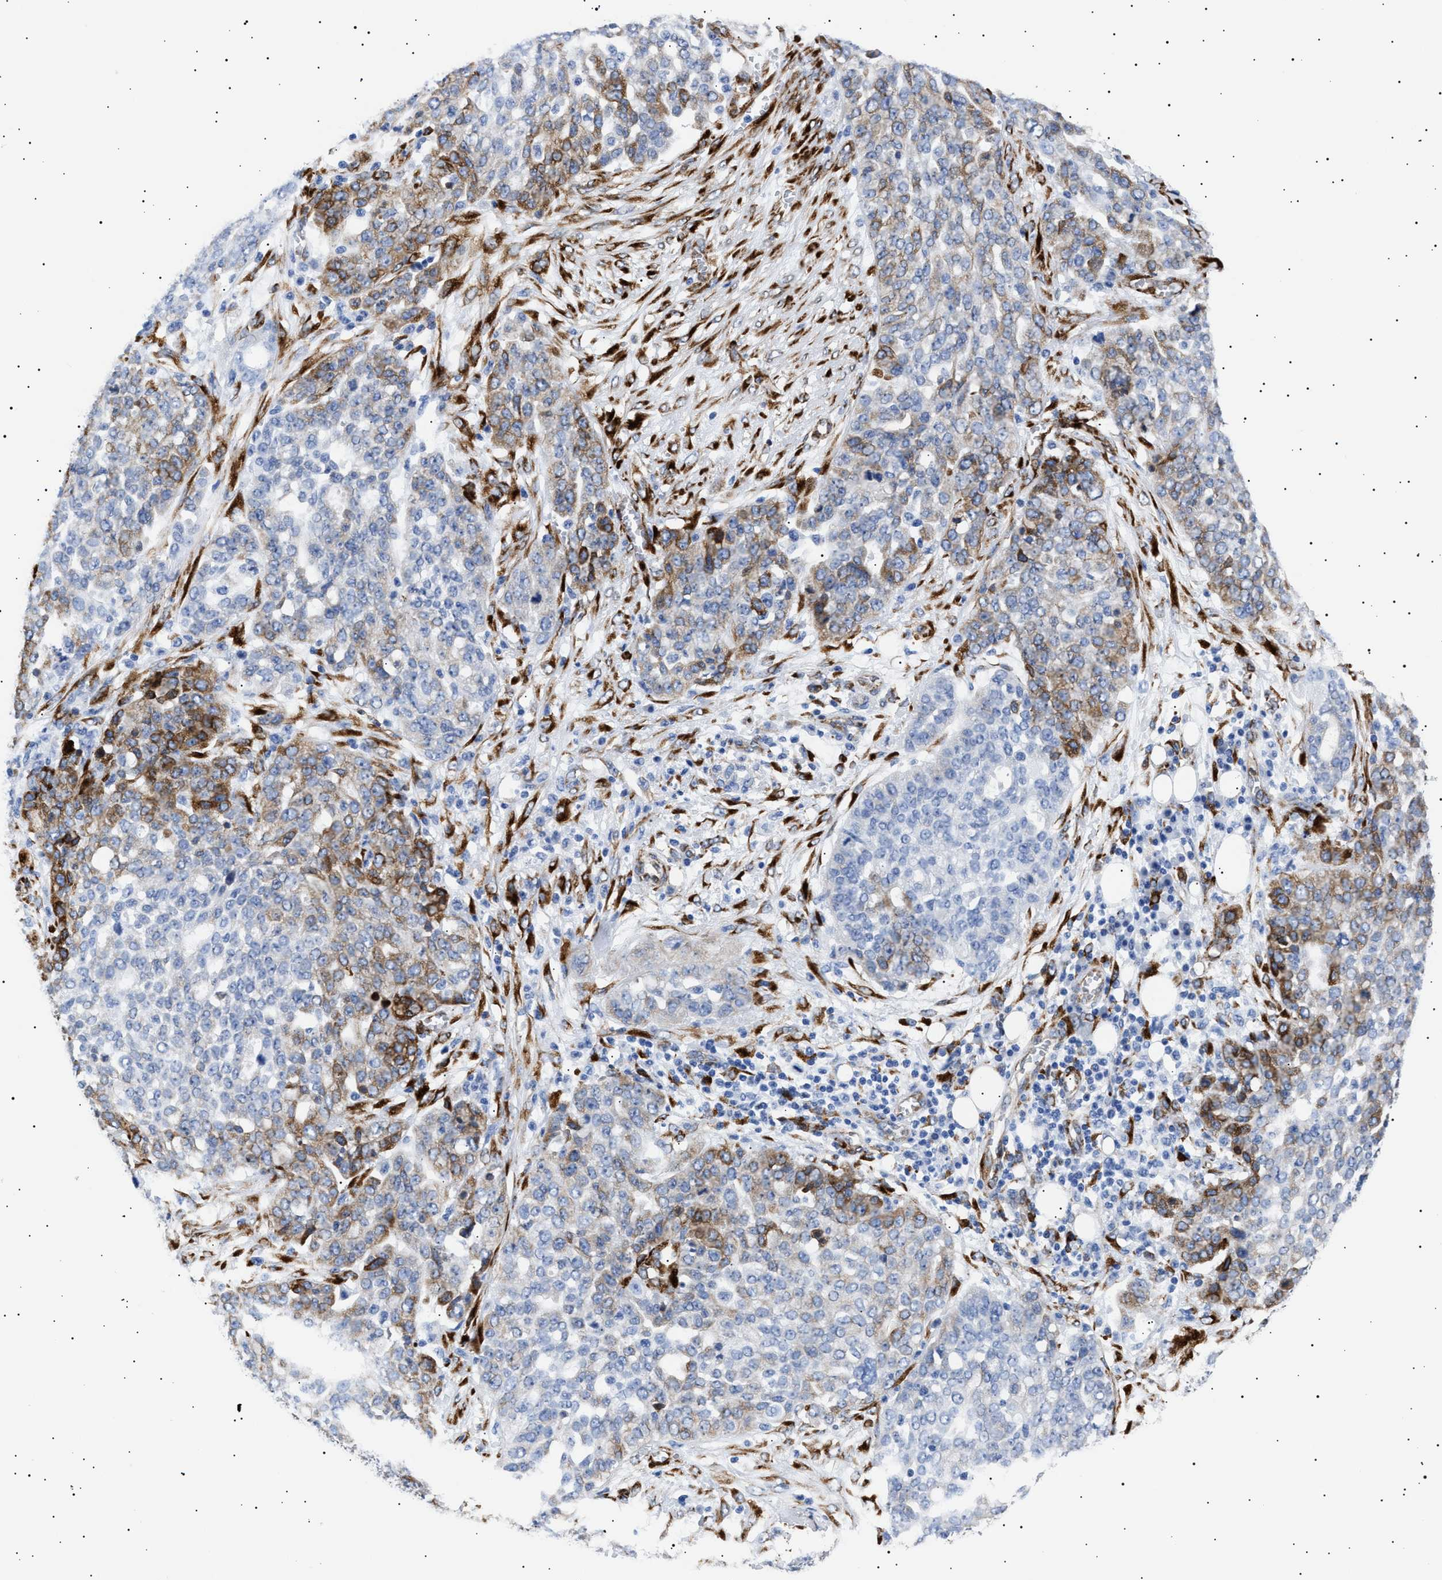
{"staining": {"intensity": "moderate", "quantity": "<25%", "location": "cytoplasmic/membranous"}, "tissue": "ovarian cancer", "cell_type": "Tumor cells", "image_type": "cancer", "snomed": [{"axis": "morphology", "description": "Cystadenocarcinoma, serous, NOS"}, {"axis": "topography", "description": "Soft tissue"}, {"axis": "topography", "description": "Ovary"}], "caption": "Protein staining shows moderate cytoplasmic/membranous expression in approximately <25% of tumor cells in ovarian cancer (serous cystadenocarcinoma).", "gene": "HEMGN", "patient": {"sex": "female", "age": 57}}